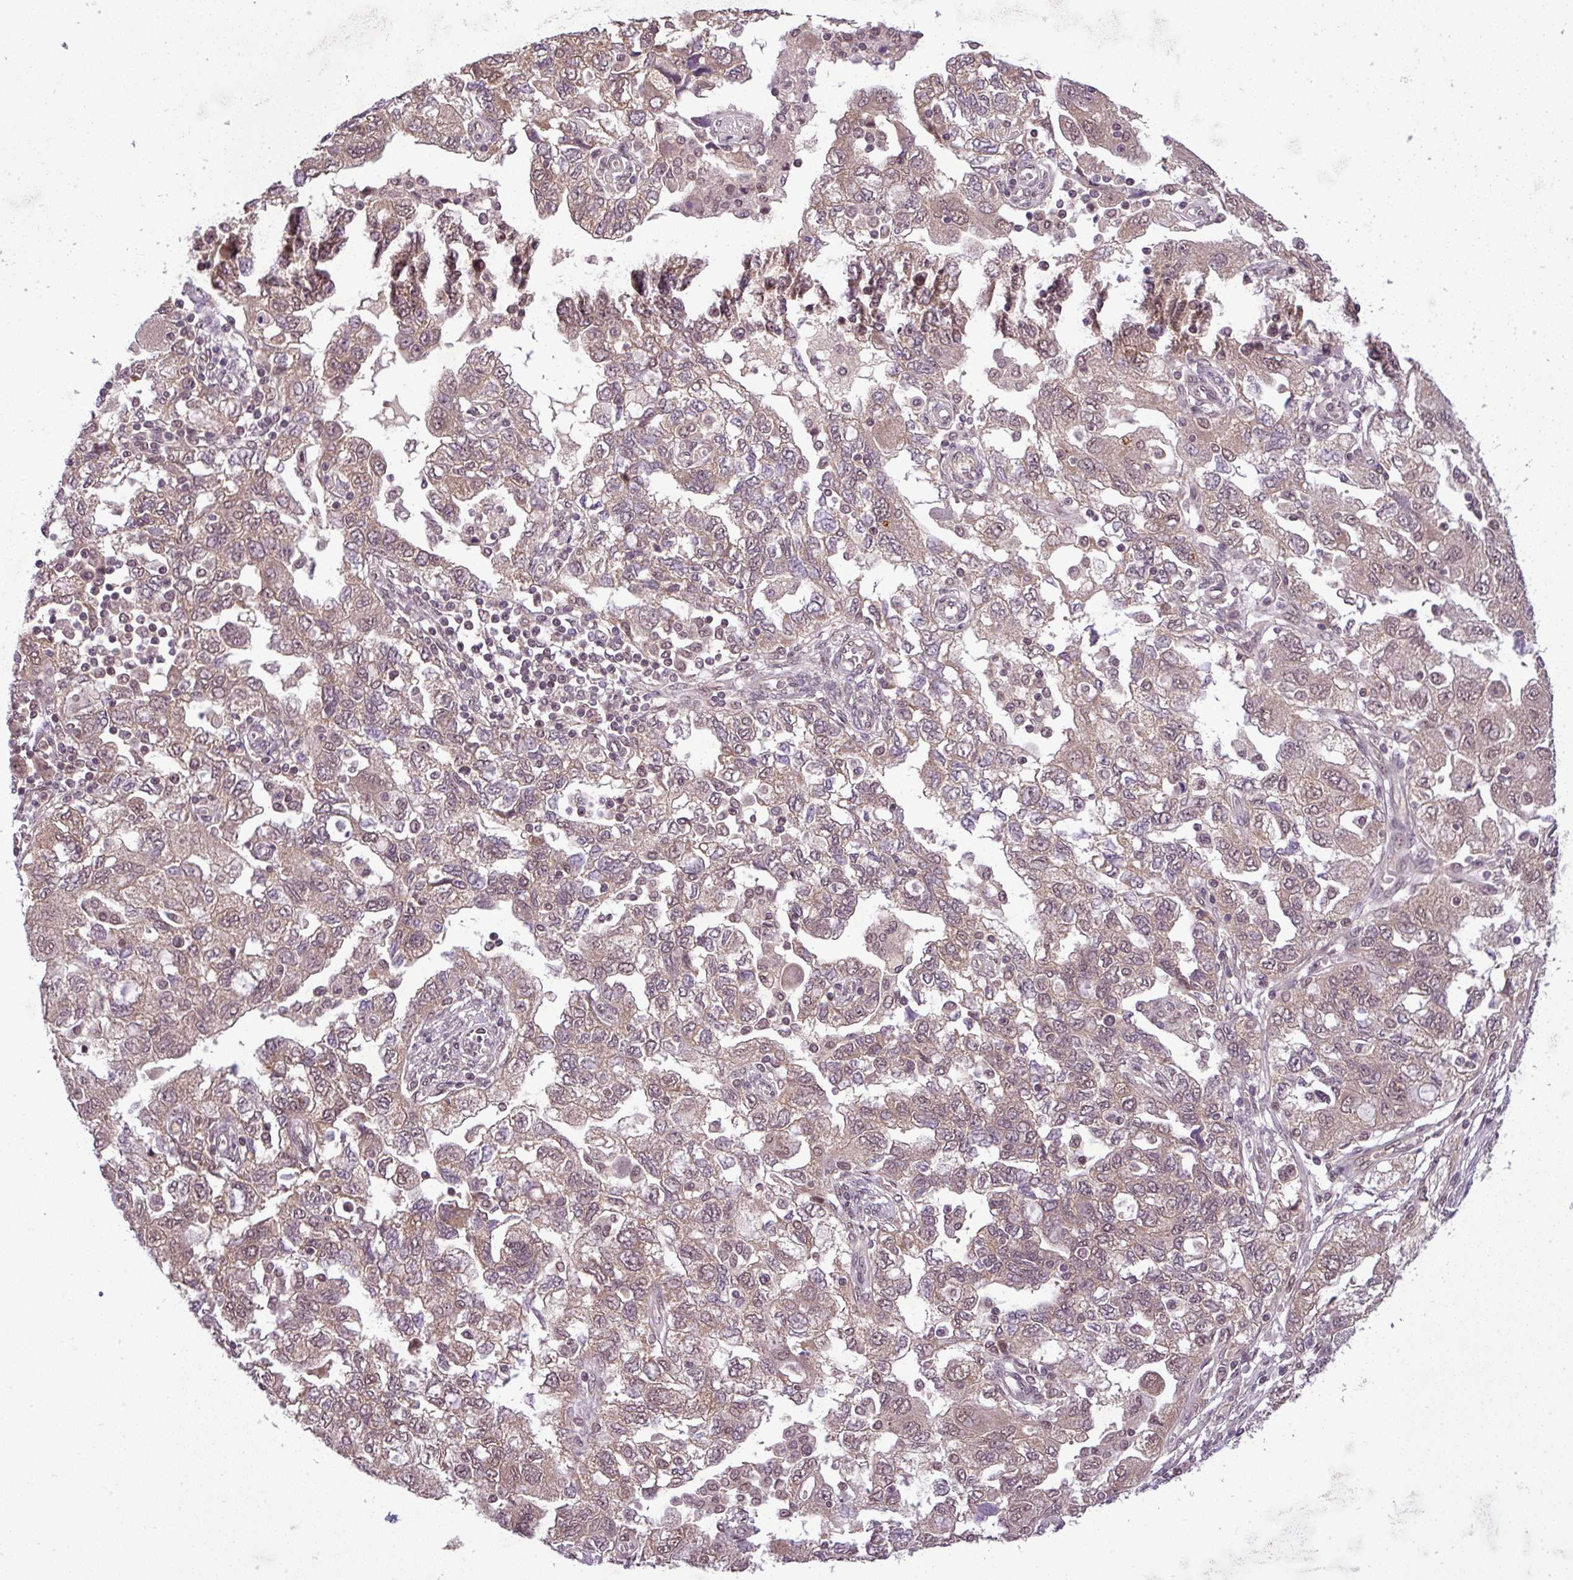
{"staining": {"intensity": "weak", "quantity": ">75%", "location": "cytoplasmic/membranous,nuclear"}, "tissue": "ovarian cancer", "cell_type": "Tumor cells", "image_type": "cancer", "snomed": [{"axis": "morphology", "description": "Carcinoma, NOS"}, {"axis": "morphology", "description": "Cystadenocarcinoma, serous, NOS"}, {"axis": "topography", "description": "Ovary"}], "caption": "Immunohistochemistry (IHC) photomicrograph of human ovarian cancer (serous cystadenocarcinoma) stained for a protein (brown), which reveals low levels of weak cytoplasmic/membranous and nuclear expression in about >75% of tumor cells.", "gene": "MFHAS1", "patient": {"sex": "female", "age": 69}}